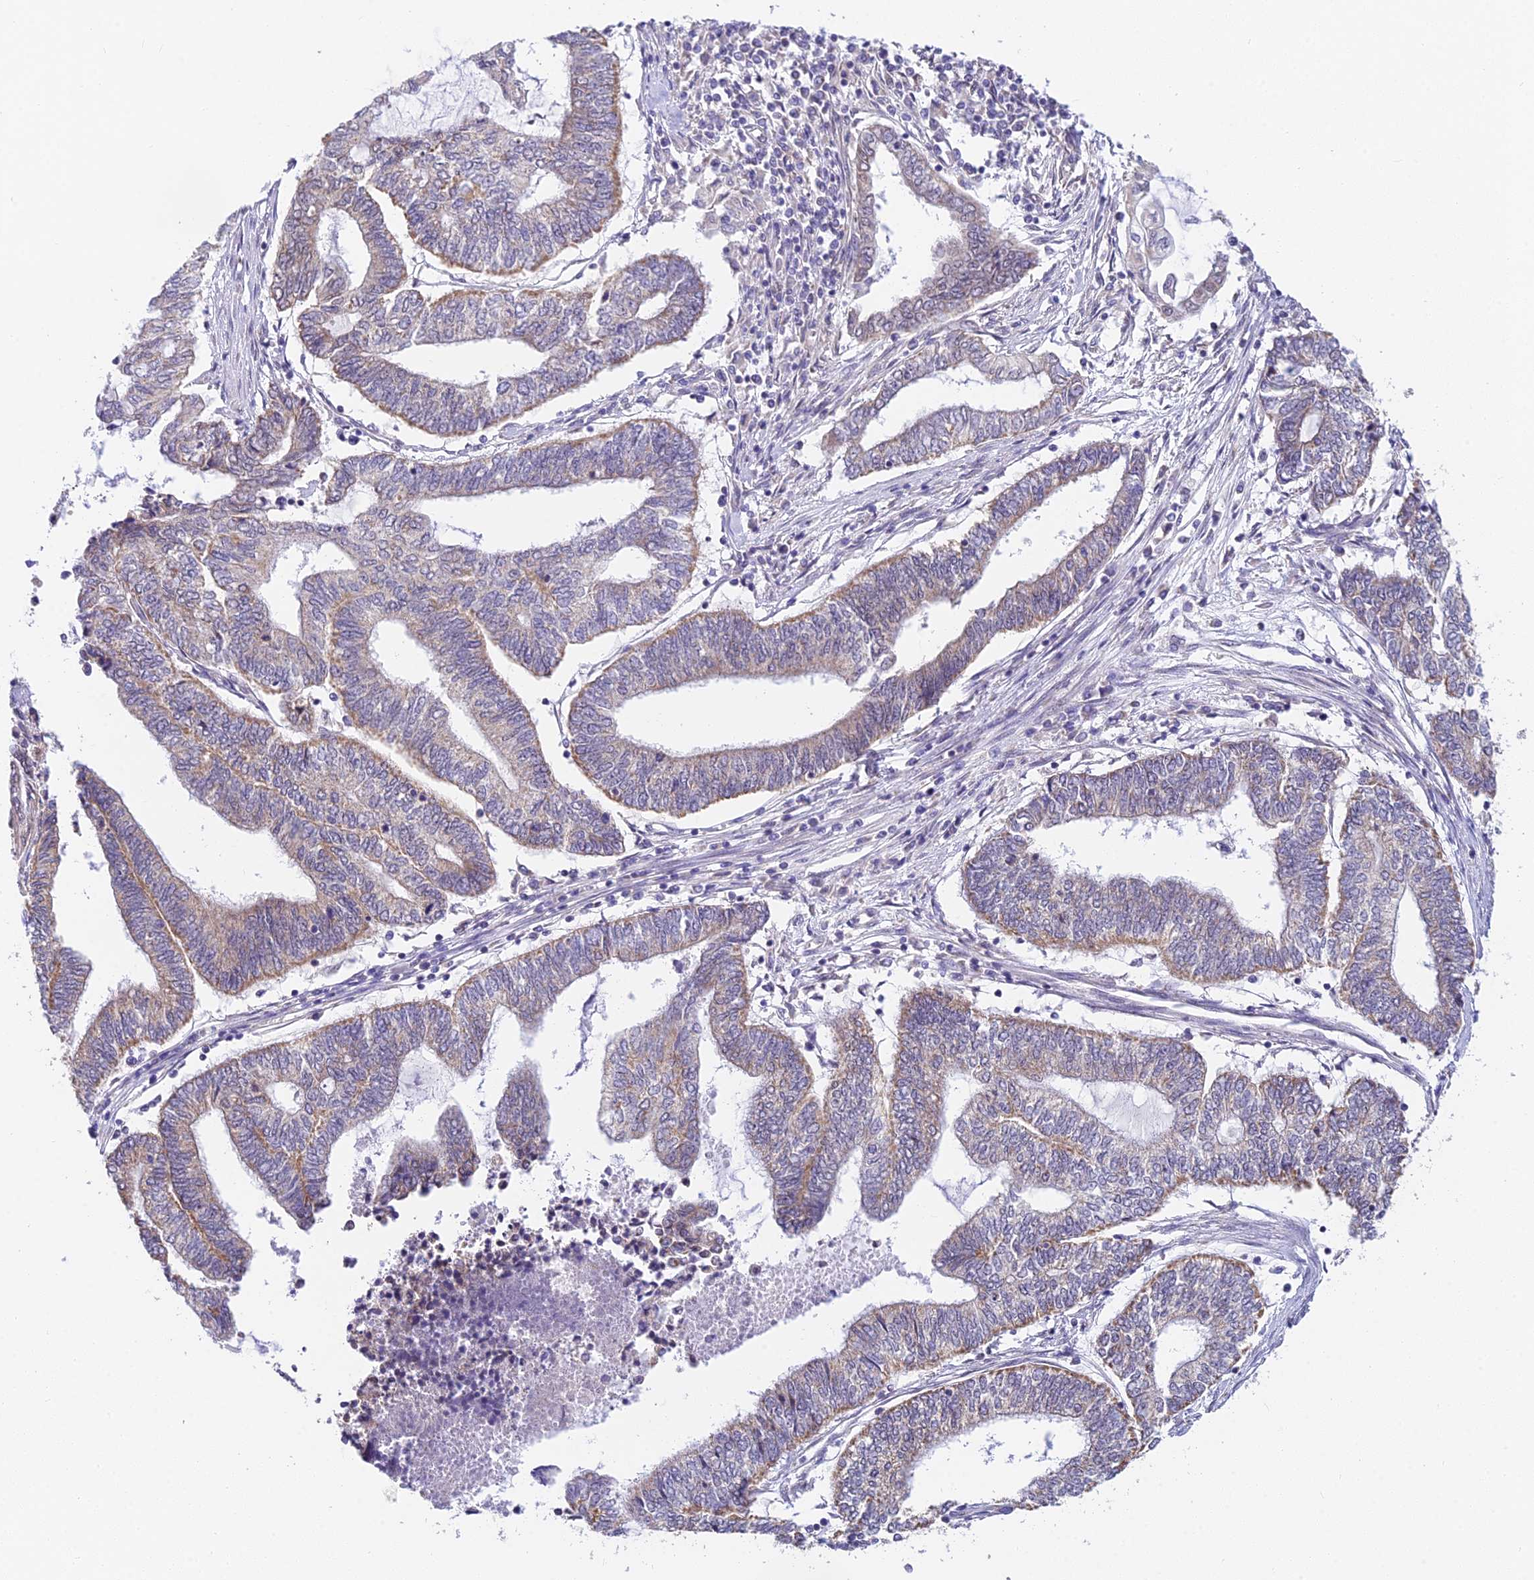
{"staining": {"intensity": "weak", "quantity": "25%-75%", "location": "cytoplasmic/membranous"}, "tissue": "endometrial cancer", "cell_type": "Tumor cells", "image_type": "cancer", "snomed": [{"axis": "morphology", "description": "Adenocarcinoma, NOS"}, {"axis": "topography", "description": "Uterus"}, {"axis": "topography", "description": "Endometrium"}], "caption": "Endometrial cancer stained with a brown dye demonstrates weak cytoplasmic/membranous positive positivity in approximately 25%-75% of tumor cells.", "gene": "C2orf49", "patient": {"sex": "female", "age": 70}}